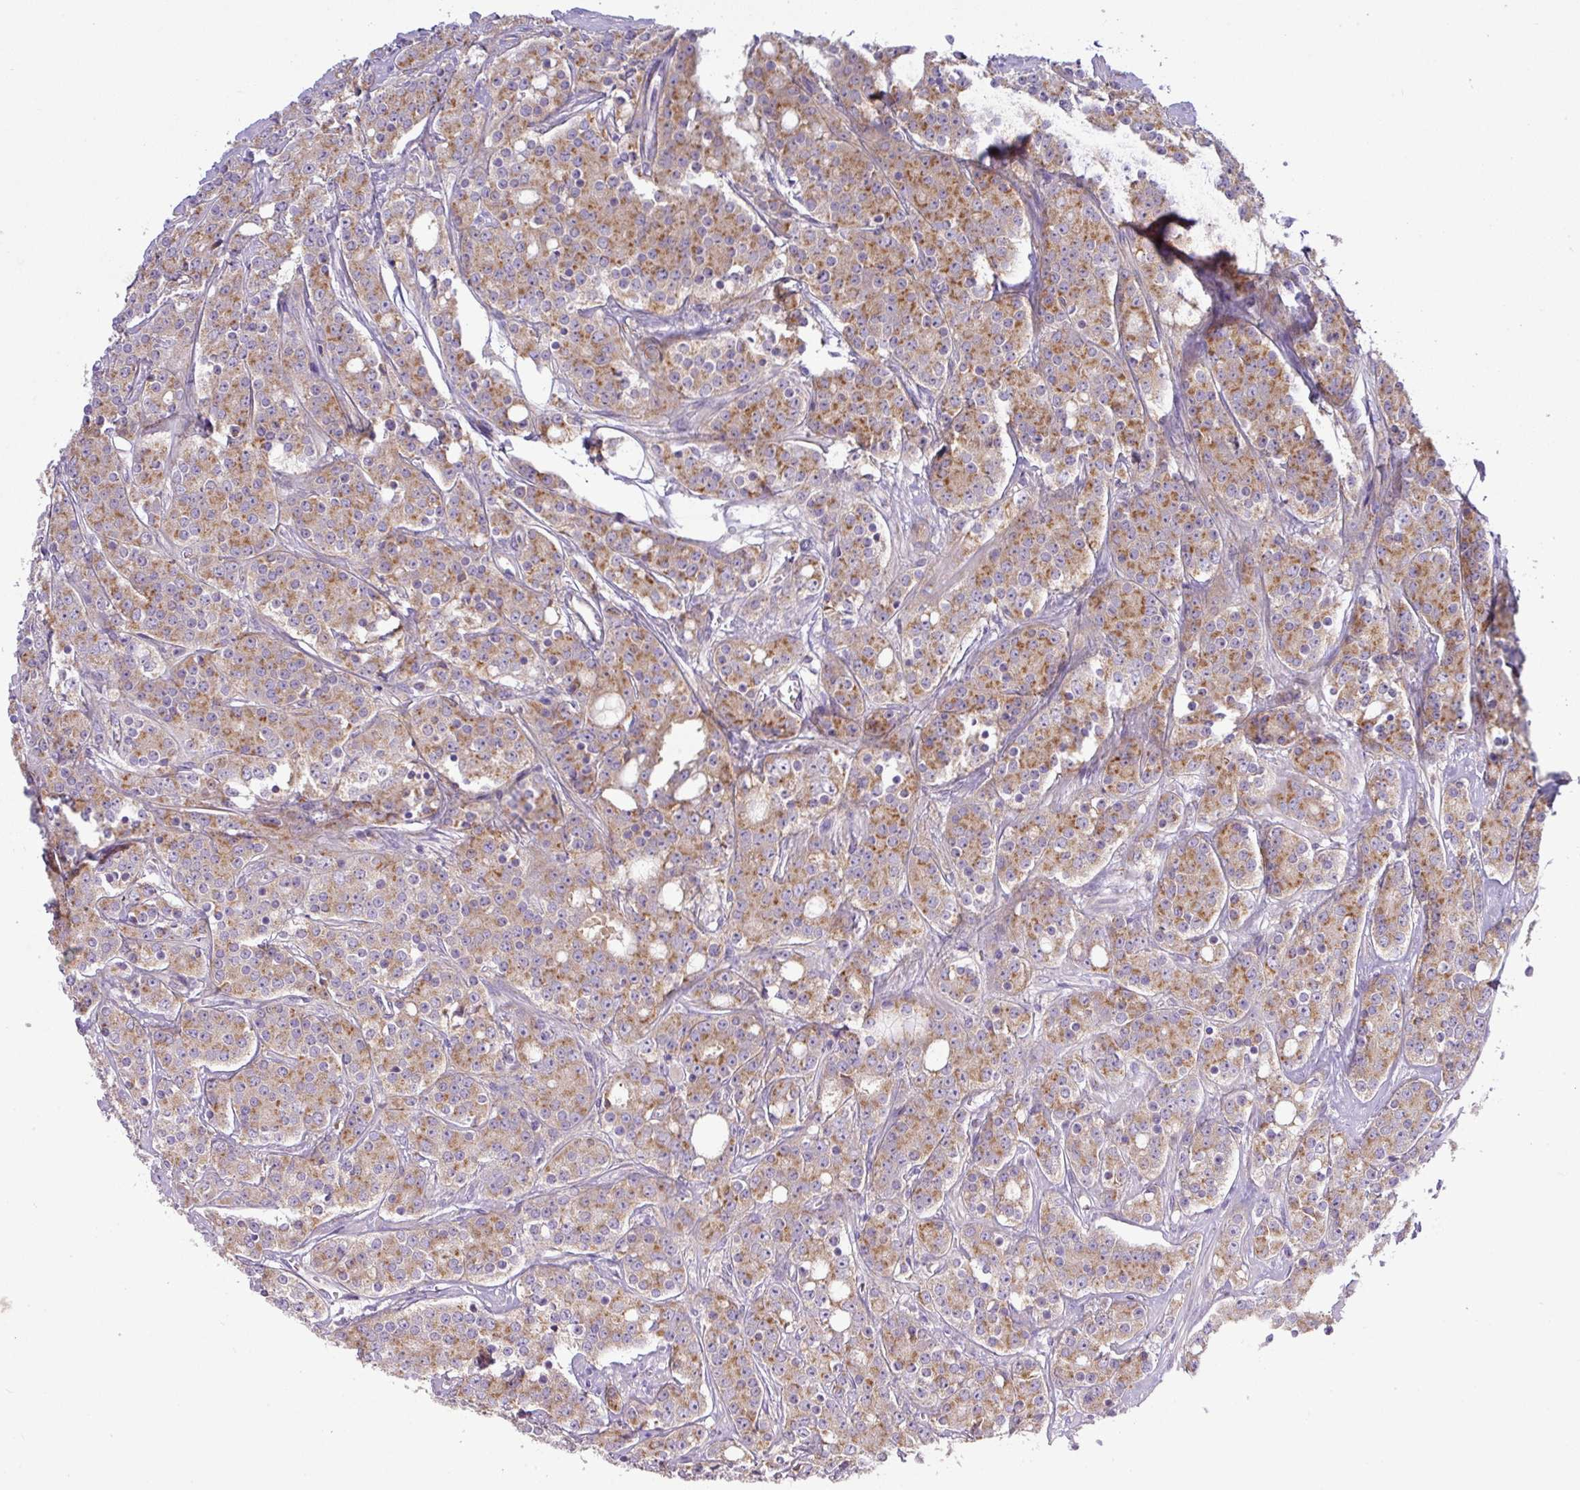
{"staining": {"intensity": "moderate", "quantity": ">75%", "location": "cytoplasmic/membranous"}, "tissue": "prostate cancer", "cell_type": "Tumor cells", "image_type": "cancer", "snomed": [{"axis": "morphology", "description": "Adenocarcinoma, High grade"}, {"axis": "topography", "description": "Prostate"}], "caption": "Approximately >75% of tumor cells in prostate cancer (adenocarcinoma (high-grade)) show moderate cytoplasmic/membranous protein expression as visualized by brown immunohistochemical staining.", "gene": "VTI1A", "patient": {"sex": "male", "age": 62}}